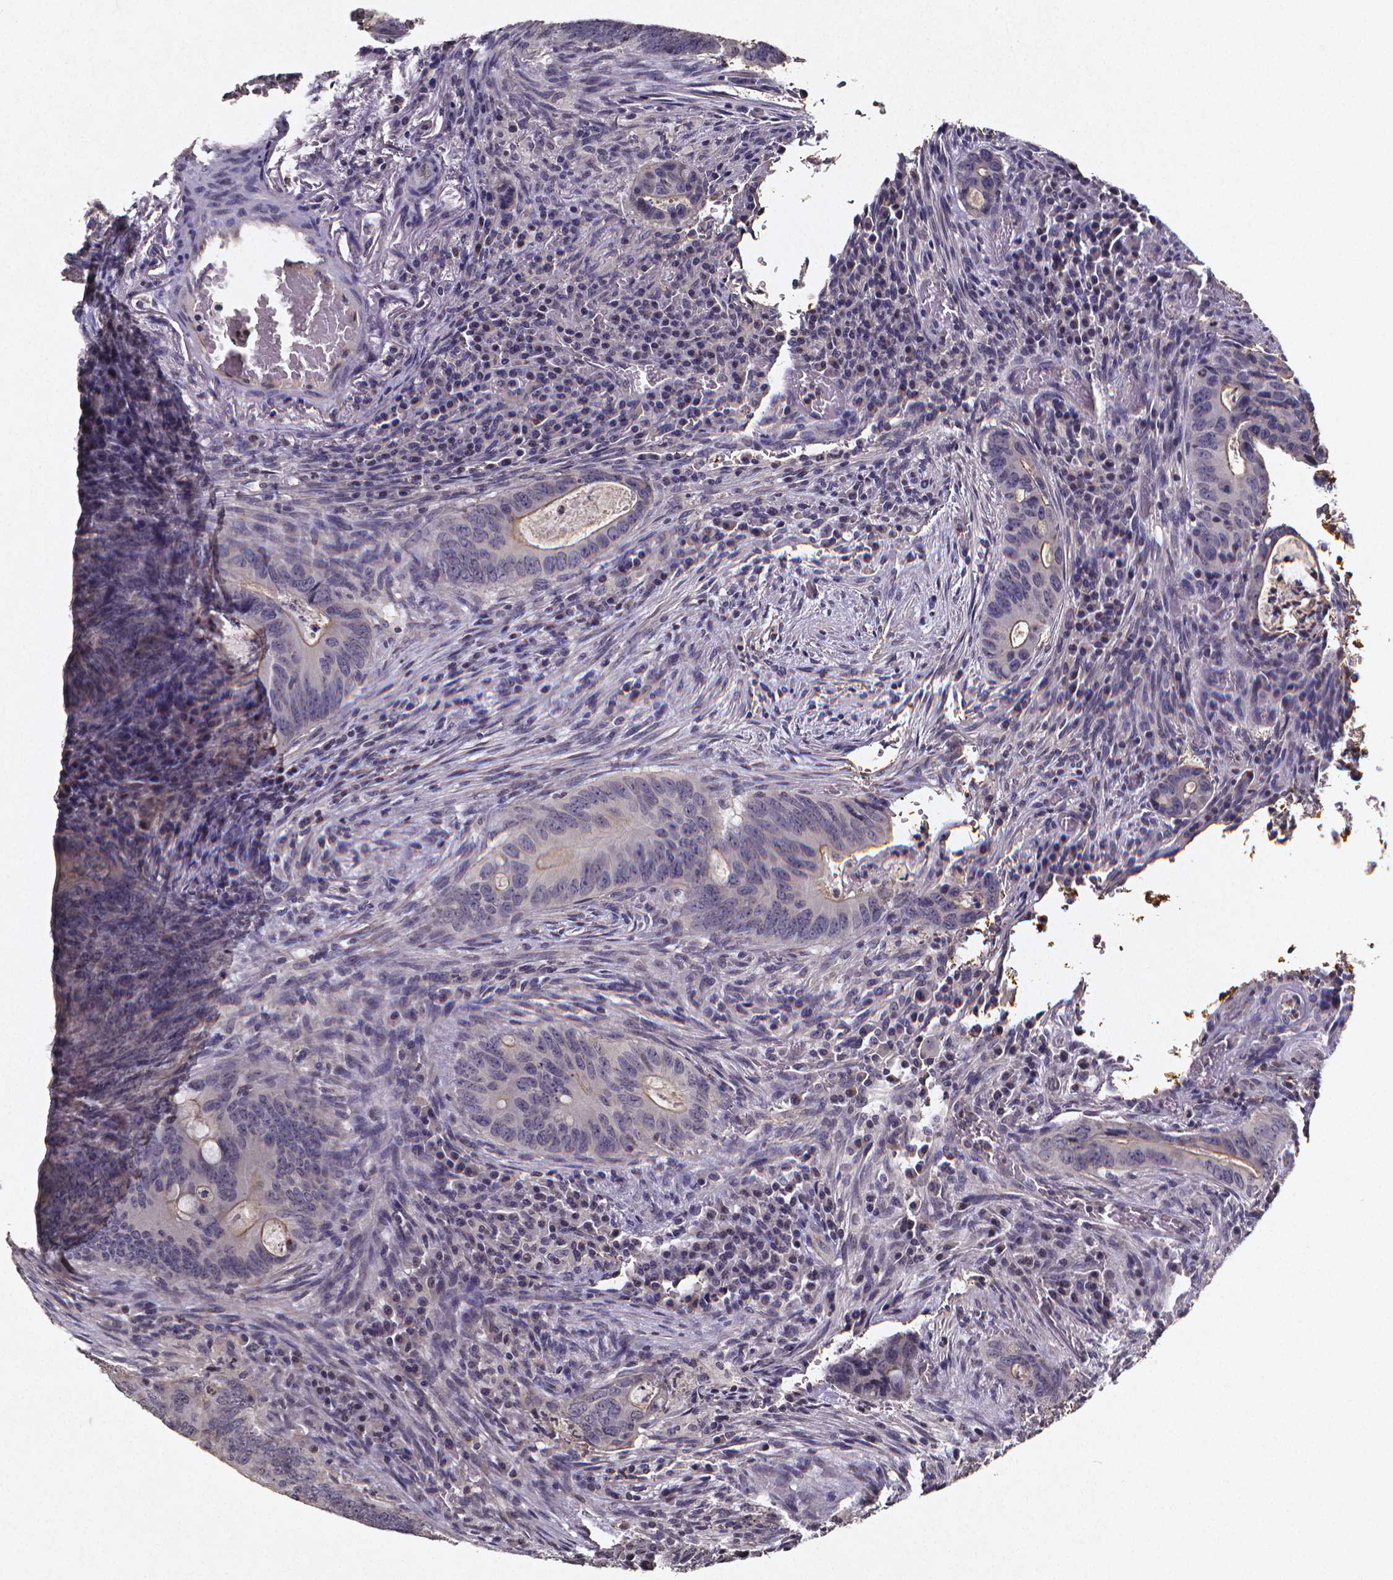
{"staining": {"intensity": "weak", "quantity": "<25%", "location": "cytoplasmic/membranous"}, "tissue": "colorectal cancer", "cell_type": "Tumor cells", "image_type": "cancer", "snomed": [{"axis": "morphology", "description": "Adenocarcinoma, NOS"}, {"axis": "topography", "description": "Colon"}], "caption": "An image of colorectal adenocarcinoma stained for a protein displays no brown staining in tumor cells.", "gene": "TP73", "patient": {"sex": "female", "age": 74}}